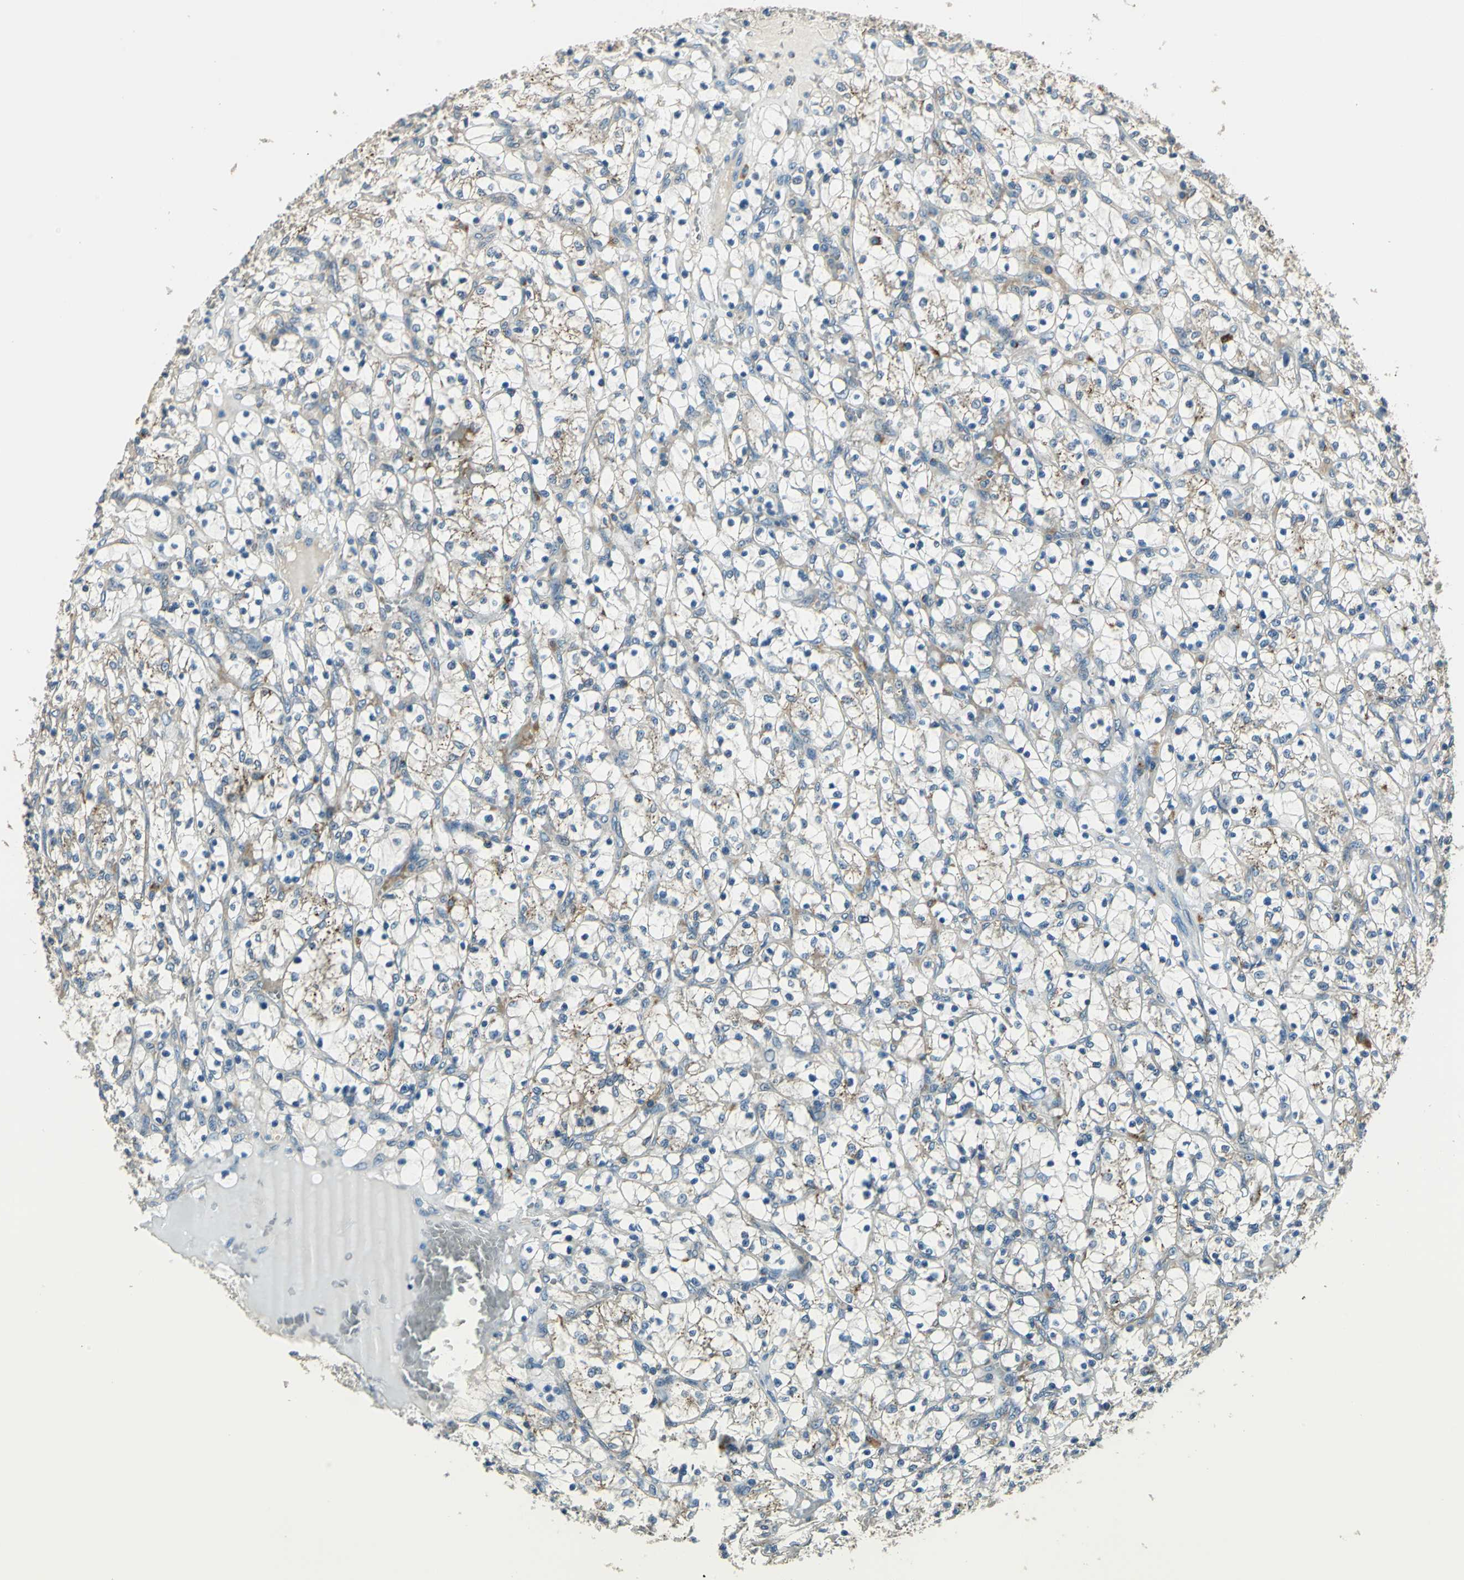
{"staining": {"intensity": "weak", "quantity": "<25%", "location": "cytoplasmic/membranous"}, "tissue": "renal cancer", "cell_type": "Tumor cells", "image_type": "cancer", "snomed": [{"axis": "morphology", "description": "Adenocarcinoma, NOS"}, {"axis": "topography", "description": "Kidney"}], "caption": "A photomicrograph of human adenocarcinoma (renal) is negative for staining in tumor cells.", "gene": "NIT1", "patient": {"sex": "female", "age": 69}}